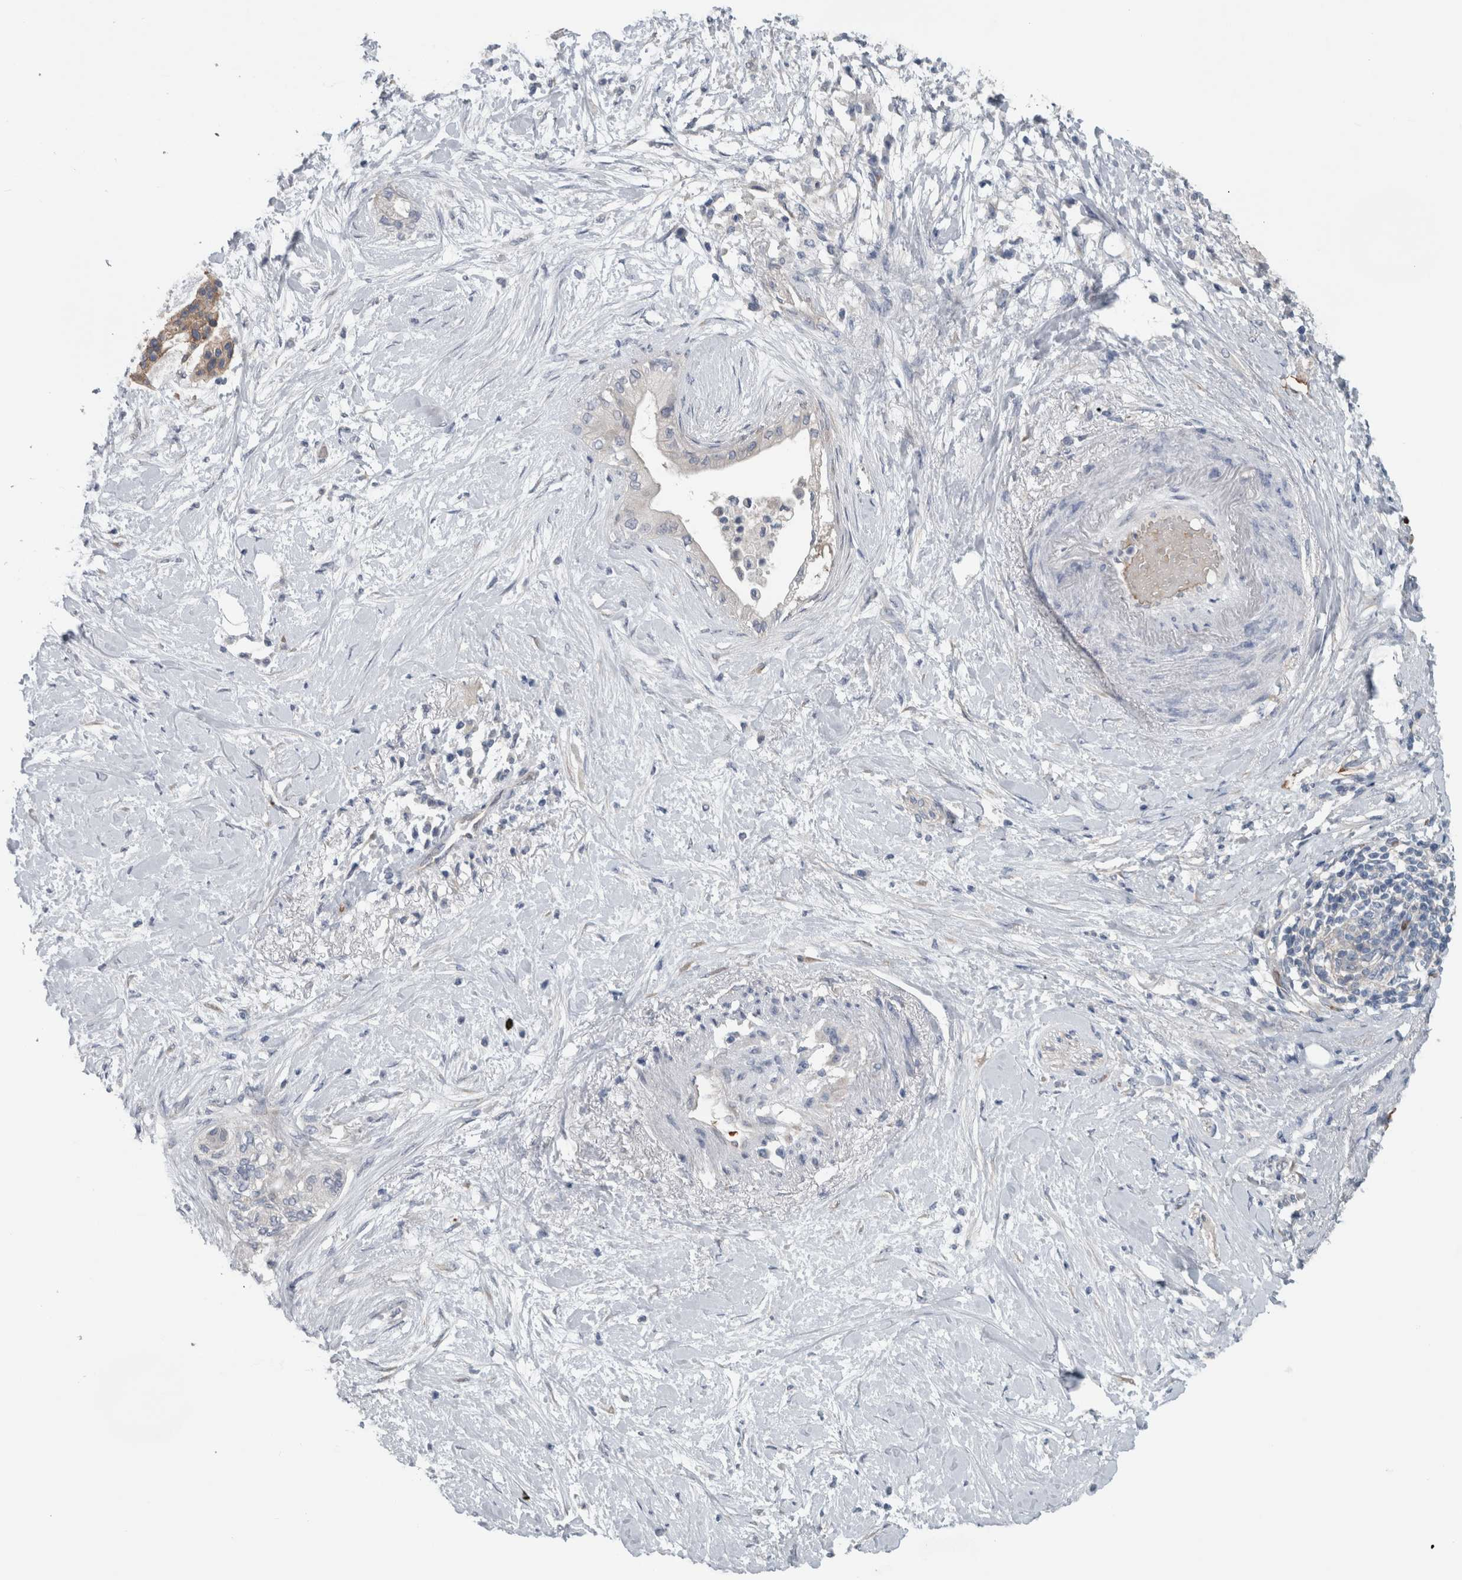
{"staining": {"intensity": "negative", "quantity": "none", "location": "none"}, "tissue": "pancreatic cancer", "cell_type": "Tumor cells", "image_type": "cancer", "snomed": [{"axis": "morphology", "description": "Normal tissue, NOS"}, {"axis": "morphology", "description": "Adenocarcinoma, NOS"}, {"axis": "topography", "description": "Pancreas"}, {"axis": "topography", "description": "Duodenum"}], "caption": "Immunohistochemistry (IHC) of pancreatic cancer shows no staining in tumor cells.", "gene": "SH3GL2", "patient": {"sex": "female", "age": 60}}